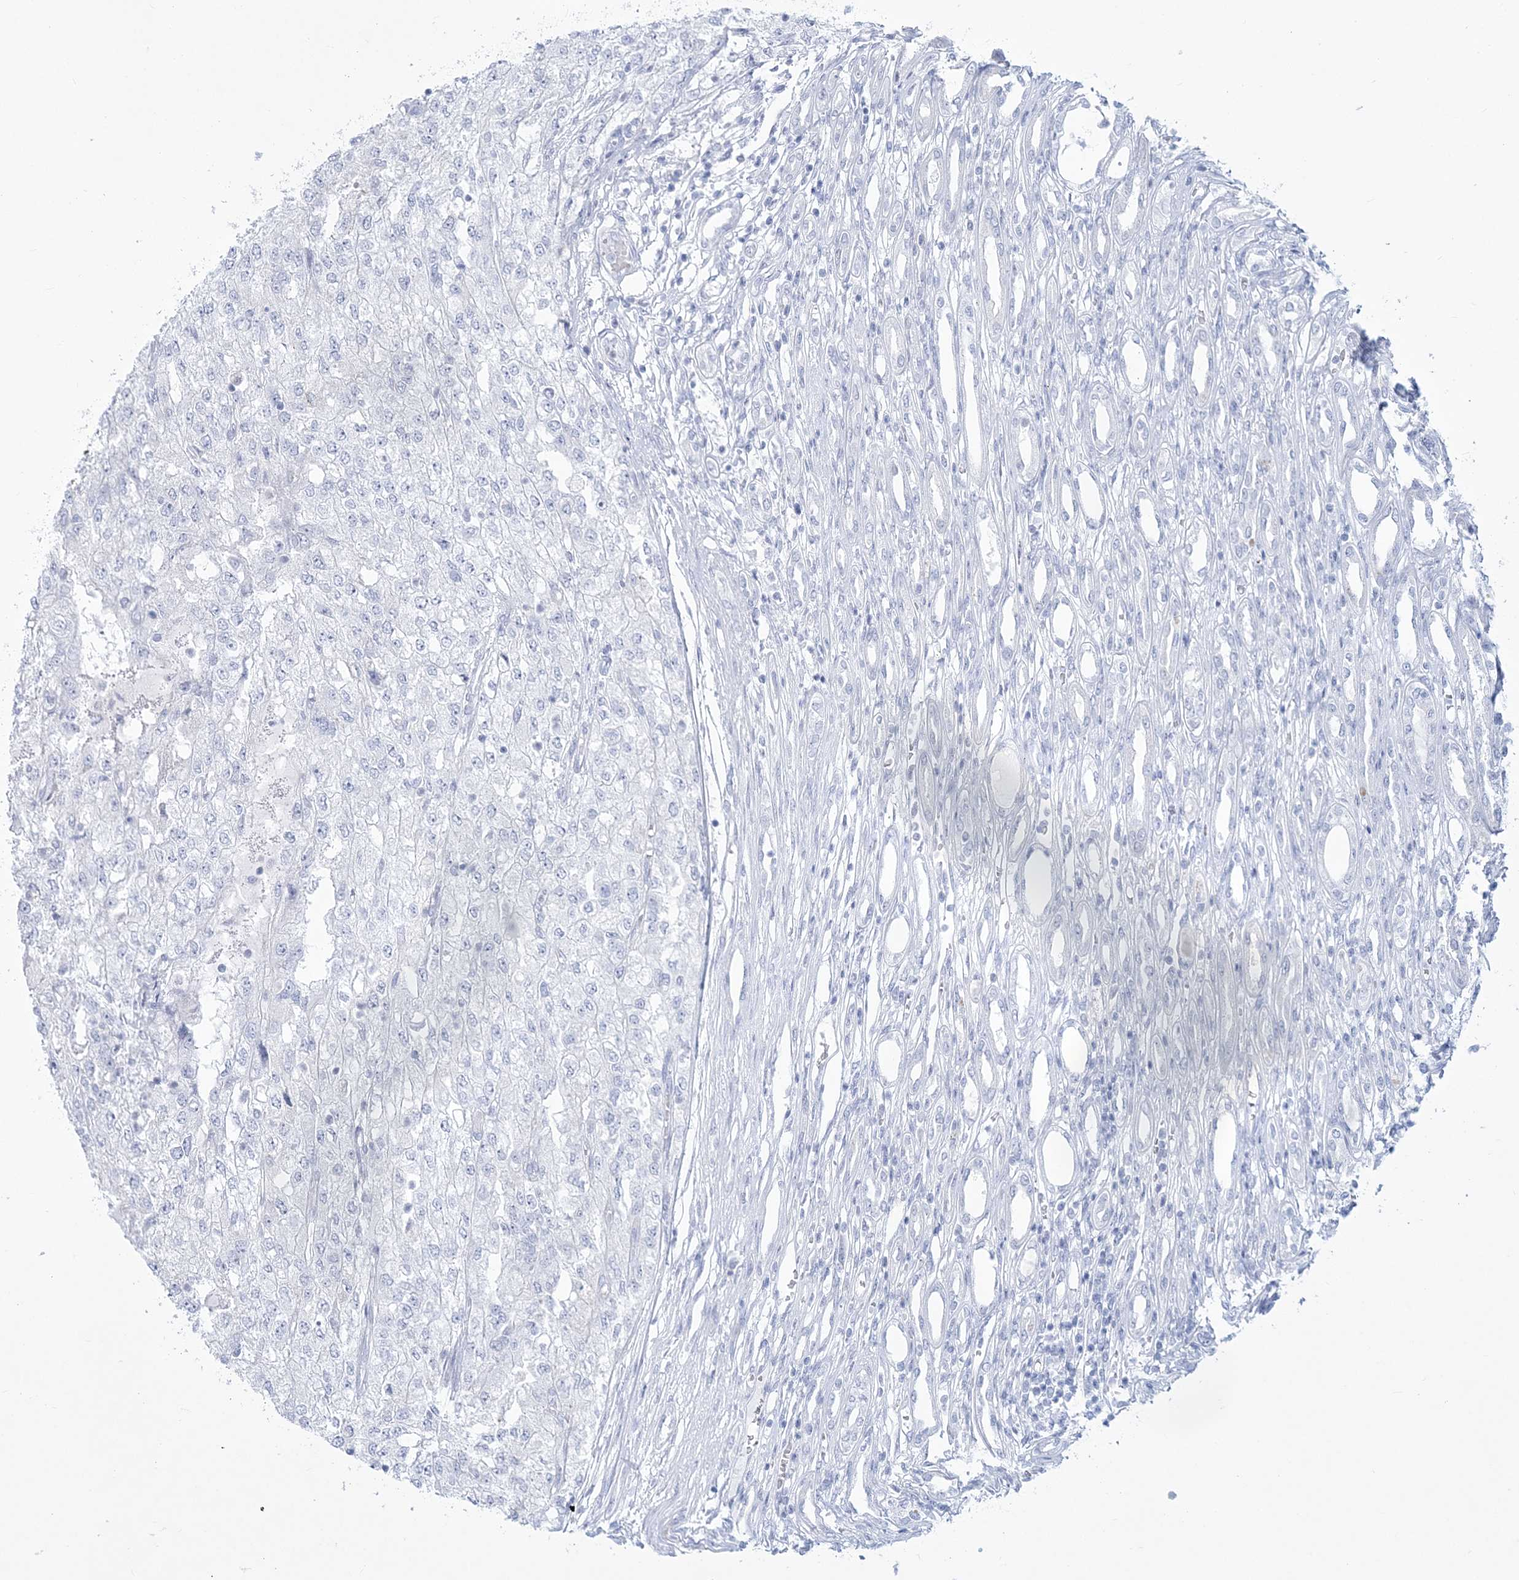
{"staining": {"intensity": "negative", "quantity": "none", "location": "none"}, "tissue": "renal cancer", "cell_type": "Tumor cells", "image_type": "cancer", "snomed": [{"axis": "morphology", "description": "Adenocarcinoma, NOS"}, {"axis": "topography", "description": "Kidney"}], "caption": "Protein analysis of renal cancer exhibits no significant positivity in tumor cells.", "gene": "WDR27", "patient": {"sex": "female", "age": 54}}